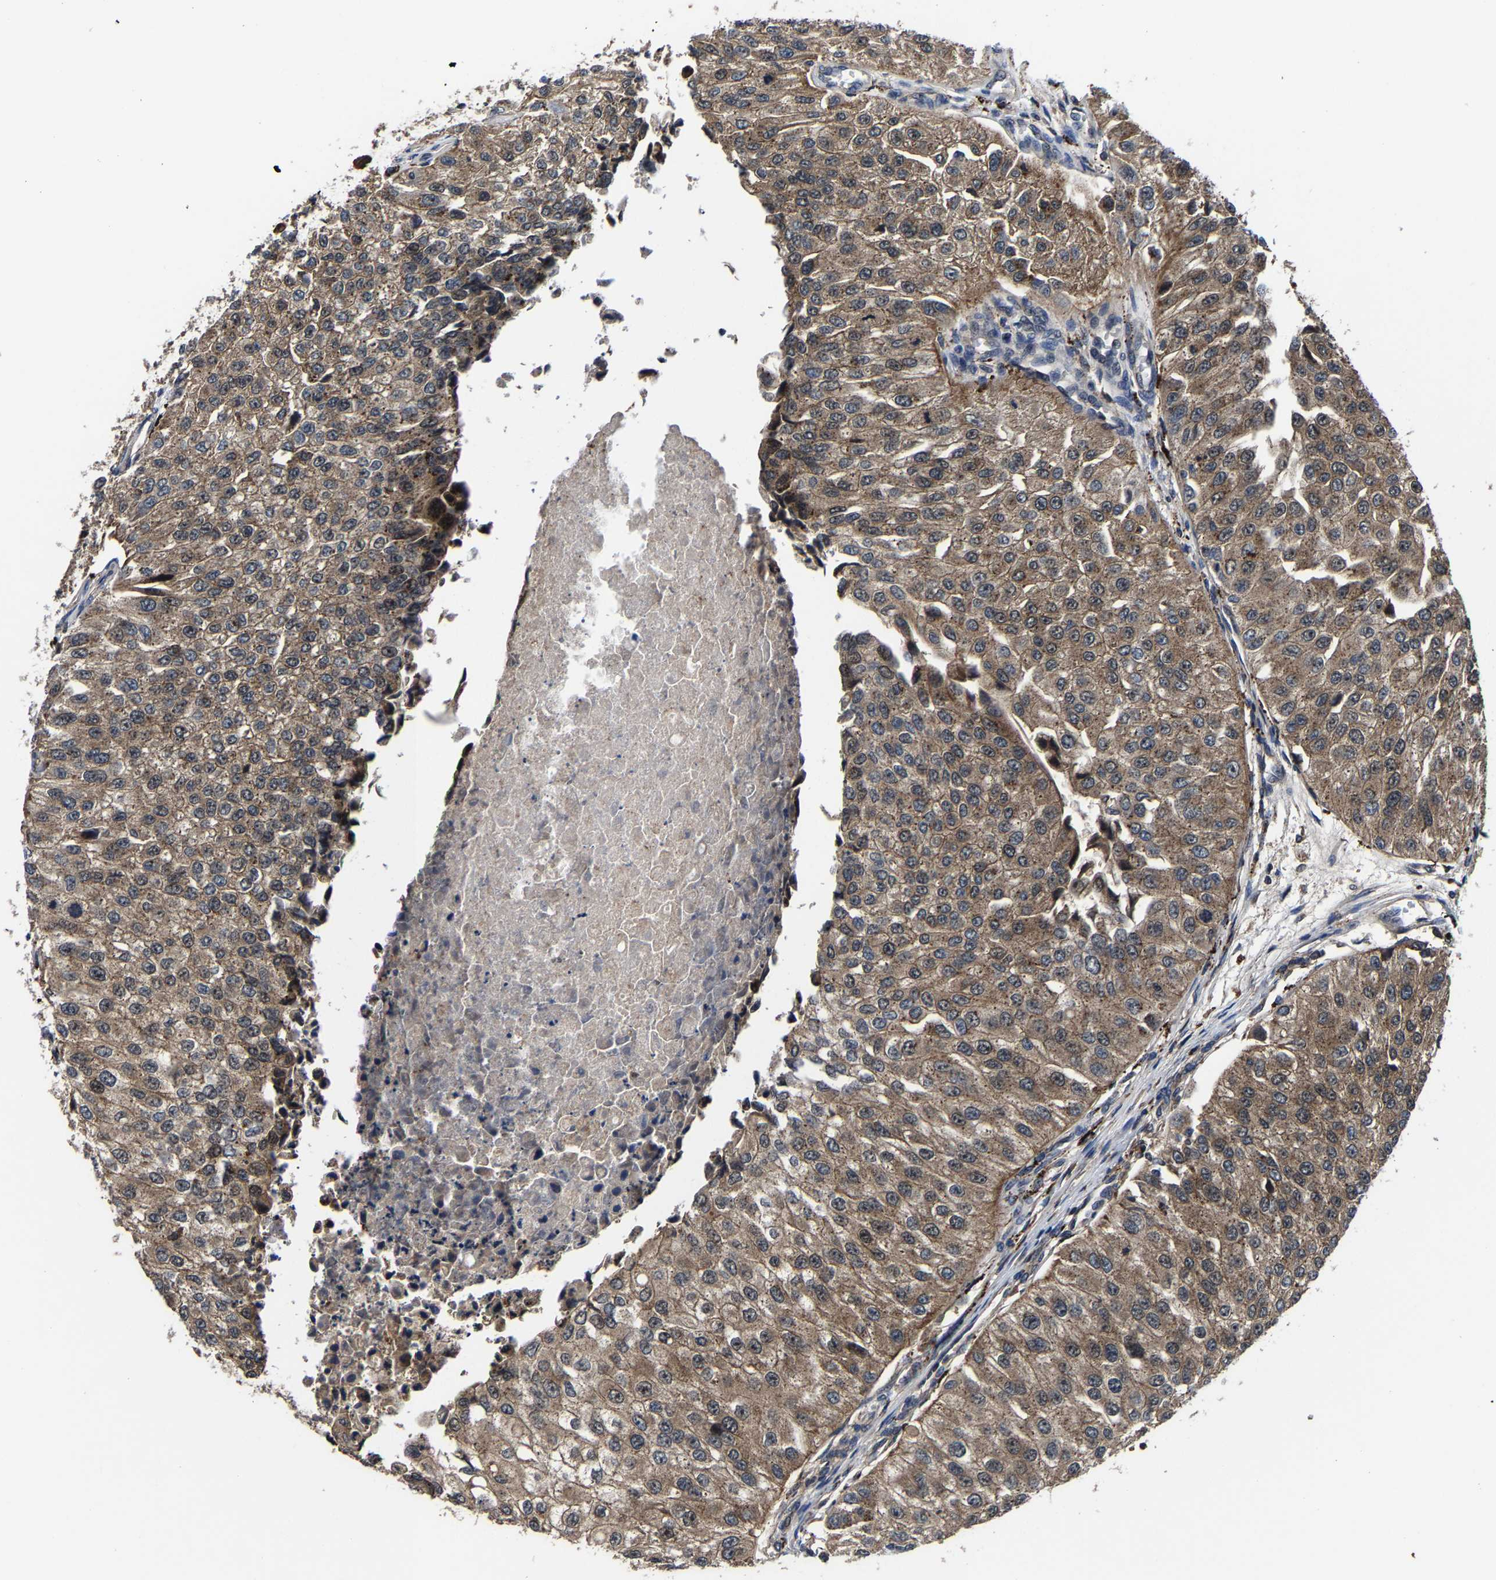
{"staining": {"intensity": "moderate", "quantity": ">75%", "location": "cytoplasmic/membranous"}, "tissue": "urothelial cancer", "cell_type": "Tumor cells", "image_type": "cancer", "snomed": [{"axis": "morphology", "description": "Urothelial carcinoma, High grade"}, {"axis": "topography", "description": "Kidney"}, {"axis": "topography", "description": "Urinary bladder"}], "caption": "Human high-grade urothelial carcinoma stained with a brown dye reveals moderate cytoplasmic/membranous positive staining in about >75% of tumor cells.", "gene": "ZCCHC7", "patient": {"sex": "male", "age": 77}}